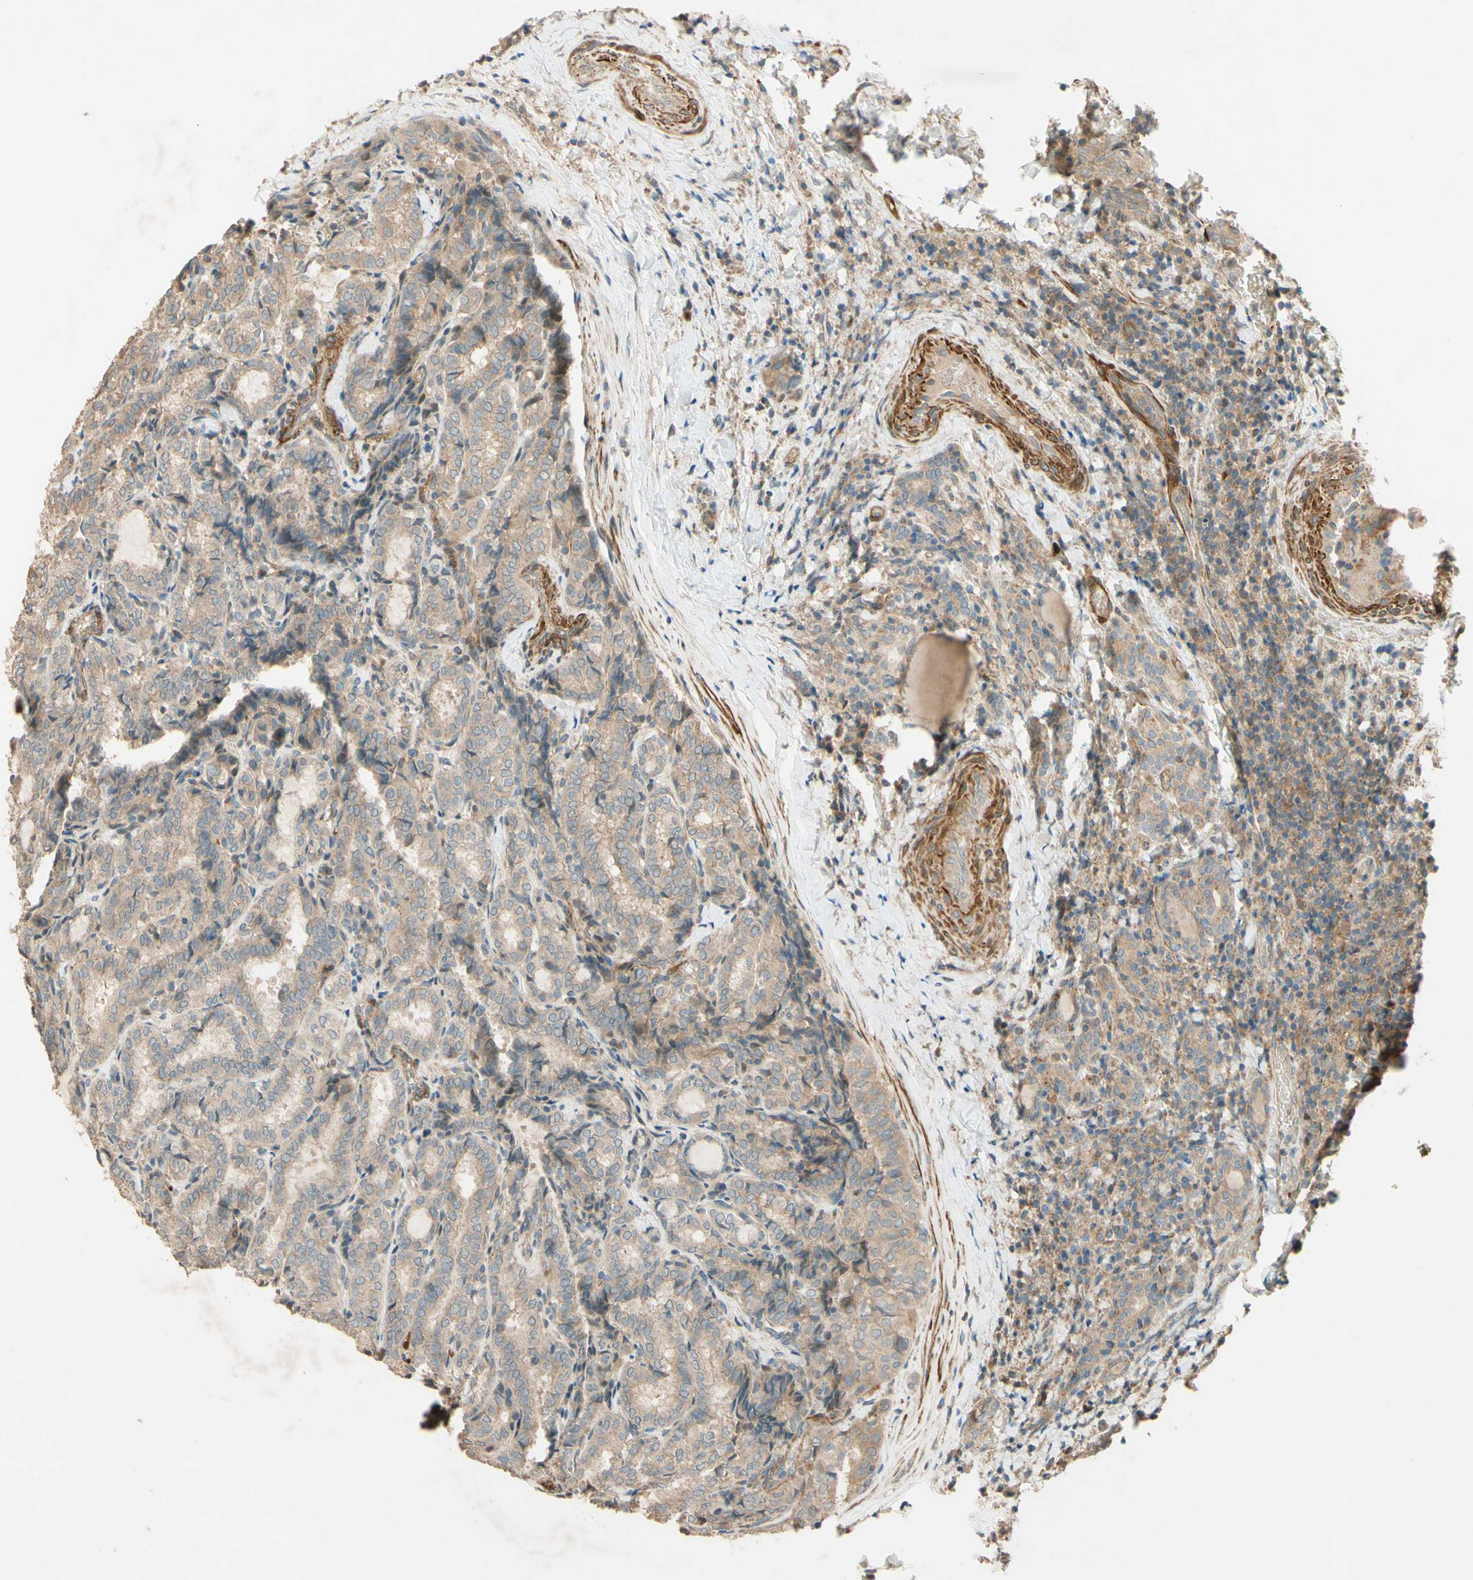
{"staining": {"intensity": "weak", "quantity": ">75%", "location": "cytoplasmic/membranous"}, "tissue": "thyroid cancer", "cell_type": "Tumor cells", "image_type": "cancer", "snomed": [{"axis": "morphology", "description": "Normal tissue, NOS"}, {"axis": "morphology", "description": "Papillary adenocarcinoma, NOS"}, {"axis": "topography", "description": "Thyroid gland"}], "caption": "Protein staining exhibits weak cytoplasmic/membranous staining in about >75% of tumor cells in thyroid papillary adenocarcinoma. (Brightfield microscopy of DAB IHC at high magnification).", "gene": "ADAM17", "patient": {"sex": "female", "age": 30}}